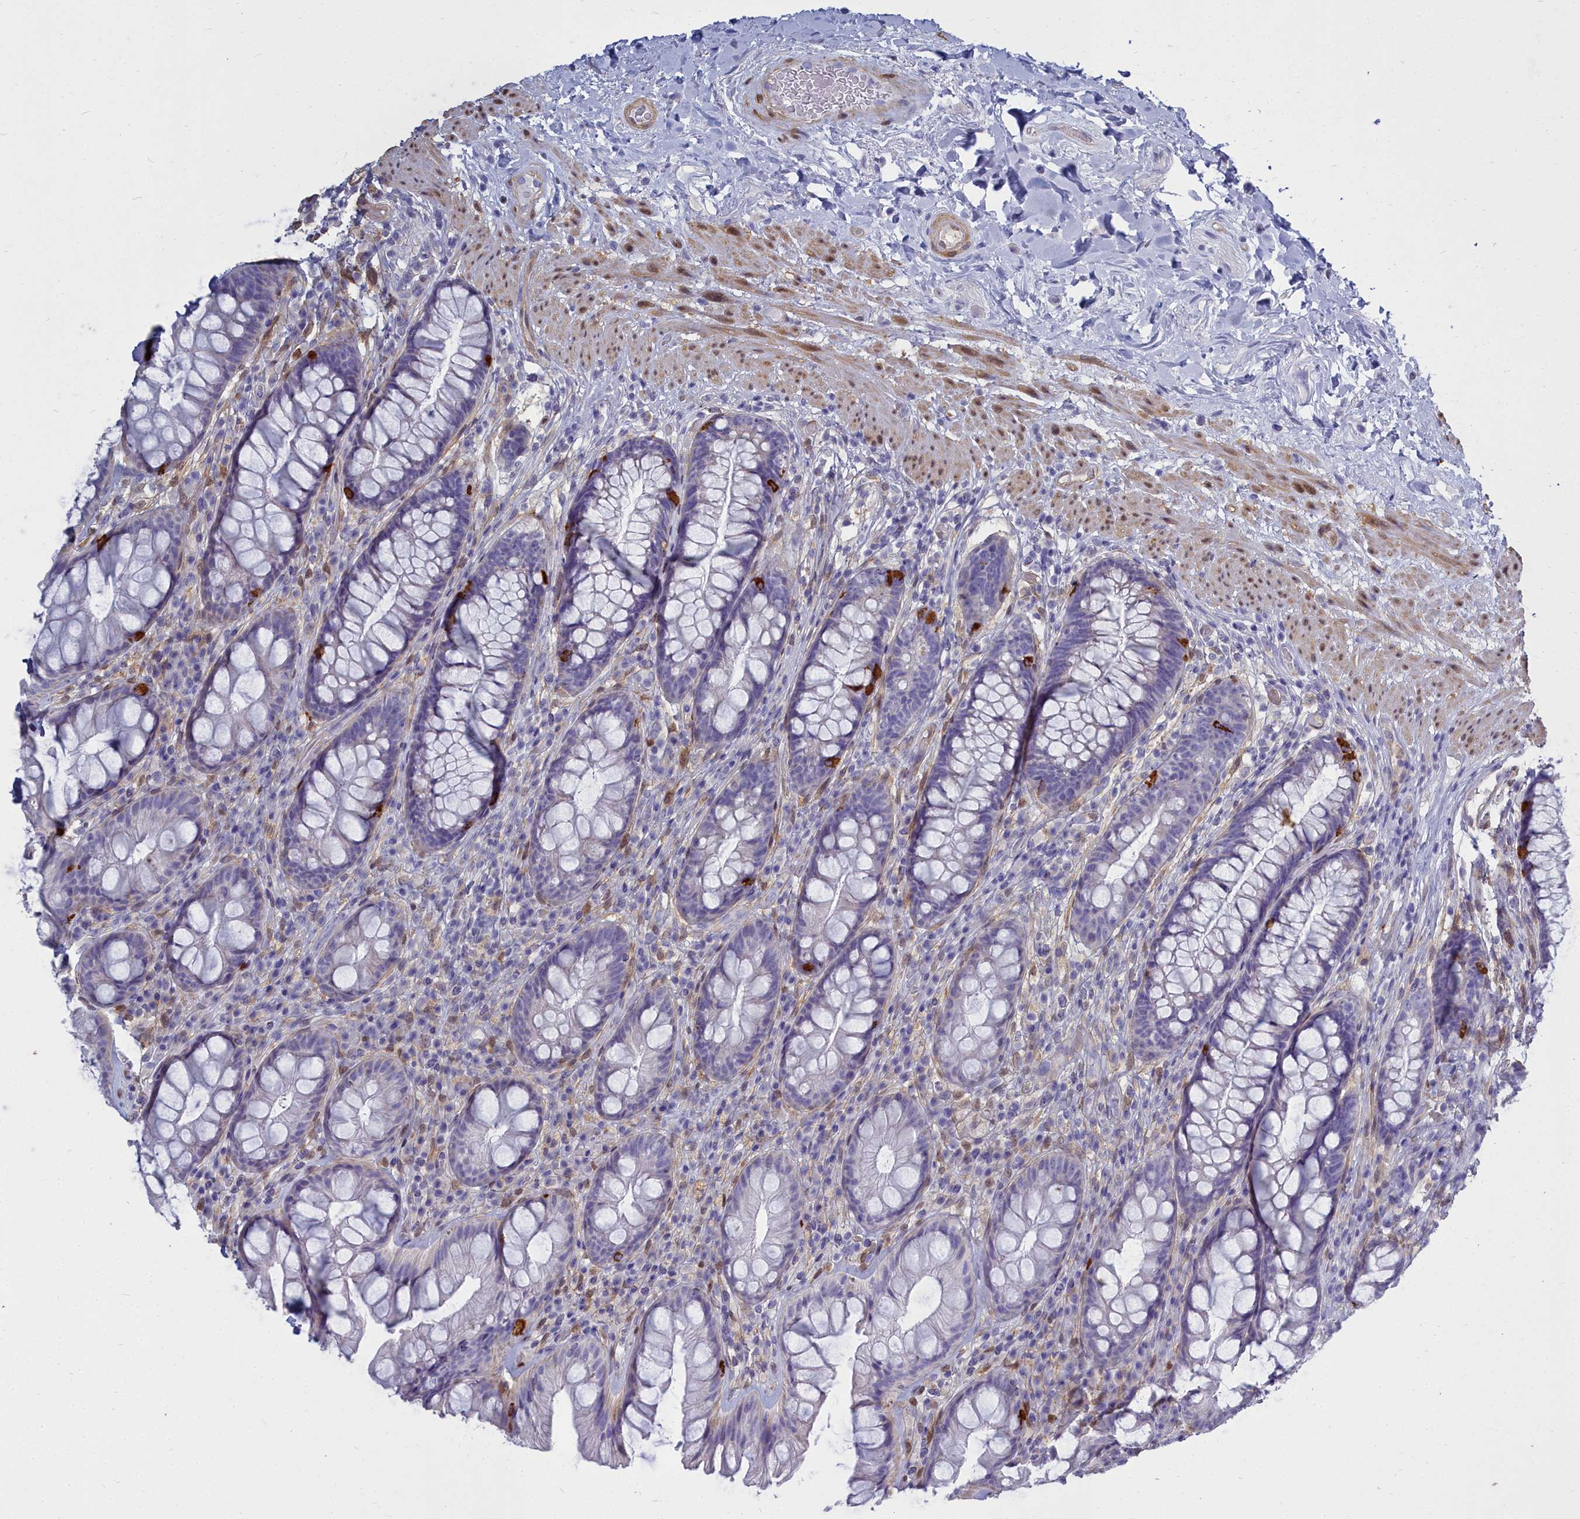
{"staining": {"intensity": "negative", "quantity": "none", "location": "none"}, "tissue": "rectum", "cell_type": "Glandular cells", "image_type": "normal", "snomed": [{"axis": "morphology", "description": "Normal tissue, NOS"}, {"axis": "topography", "description": "Rectum"}], "caption": "This is an IHC image of normal human rectum. There is no staining in glandular cells.", "gene": "PPP1R14A", "patient": {"sex": "male", "age": 74}}